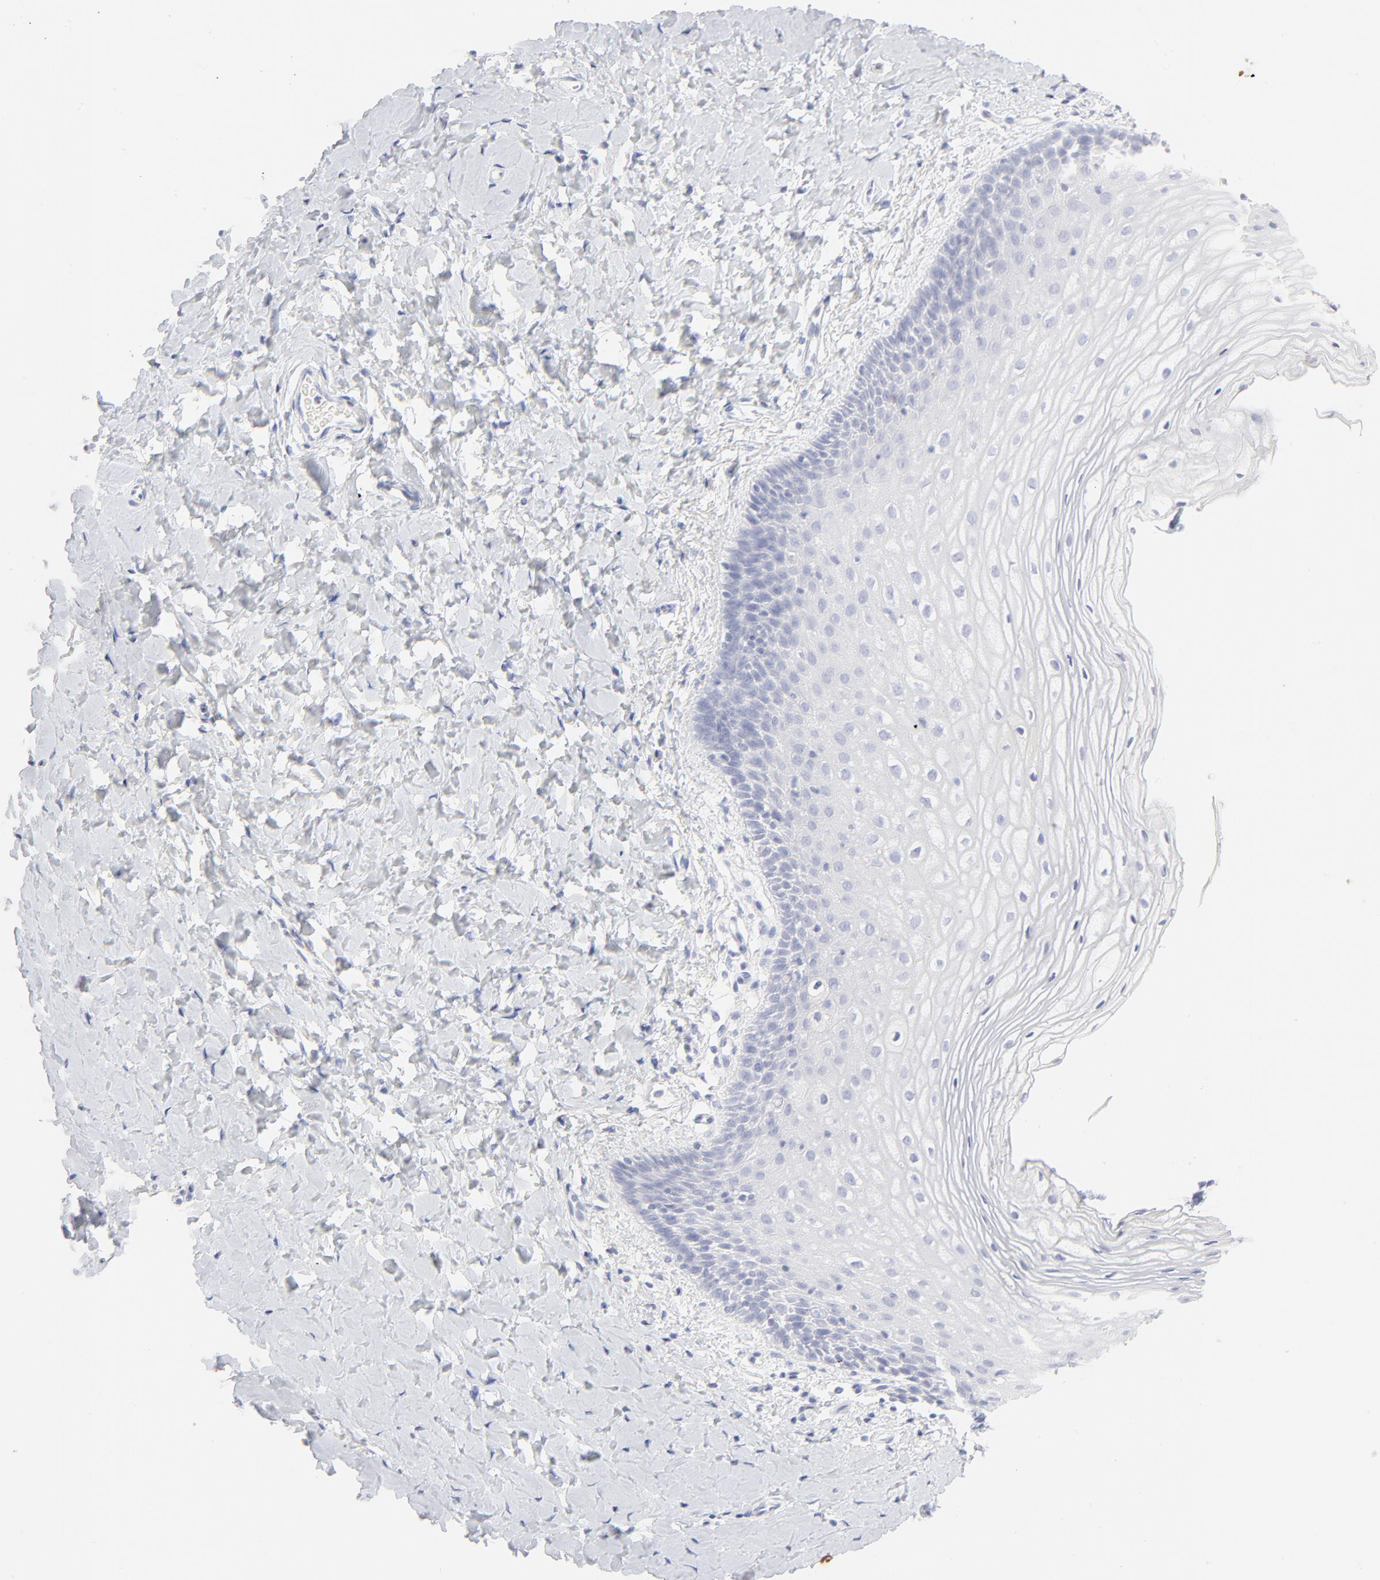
{"staining": {"intensity": "moderate", "quantity": "<25%", "location": "cytoplasmic/membranous"}, "tissue": "vagina", "cell_type": "Squamous epithelial cells", "image_type": "normal", "snomed": [{"axis": "morphology", "description": "Normal tissue, NOS"}, {"axis": "topography", "description": "Vagina"}], "caption": "Squamous epithelial cells display moderate cytoplasmic/membranous positivity in about <25% of cells in benign vagina.", "gene": "CCR7", "patient": {"sex": "female", "age": 55}}